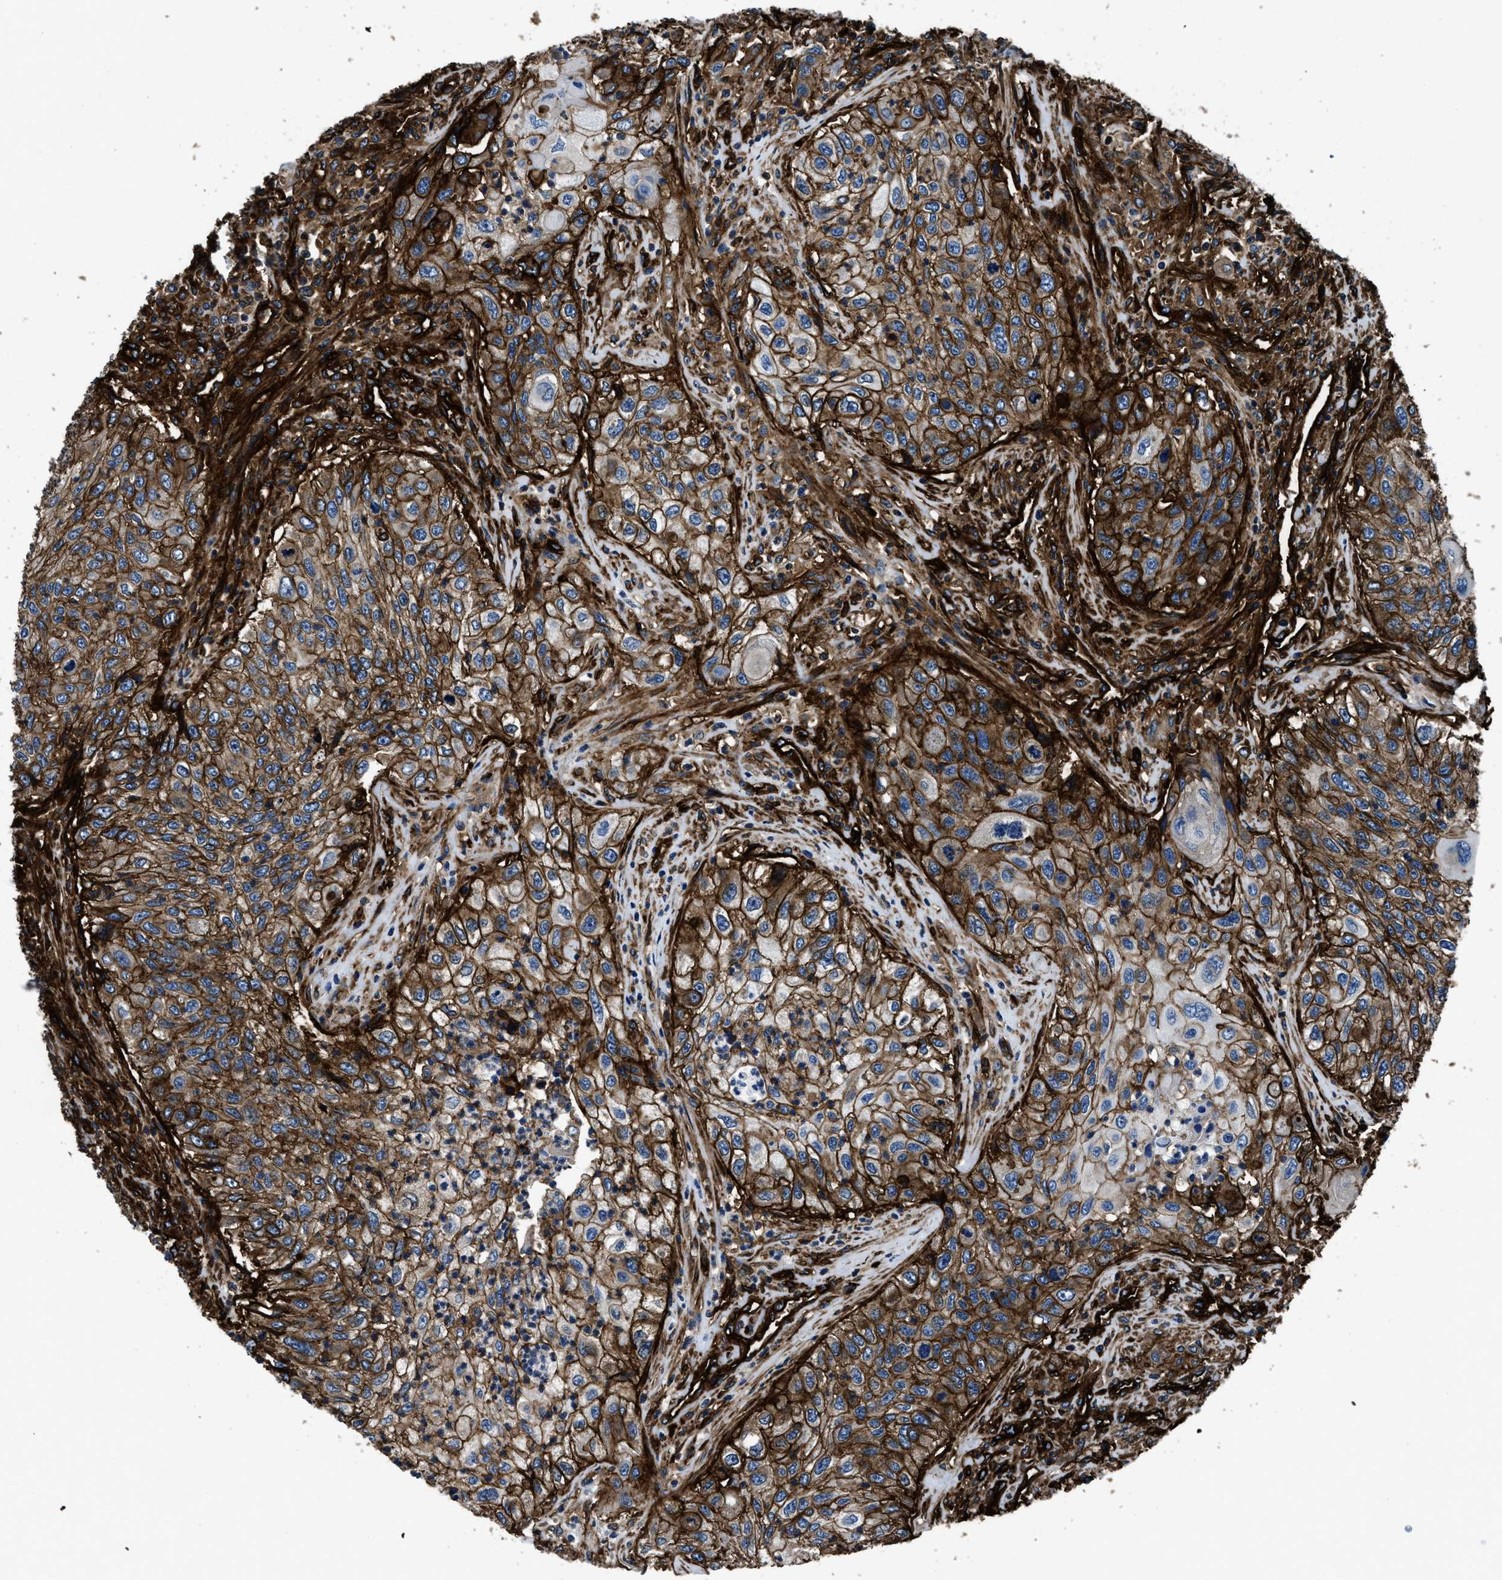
{"staining": {"intensity": "moderate", "quantity": ">75%", "location": "cytoplasmic/membranous"}, "tissue": "urothelial cancer", "cell_type": "Tumor cells", "image_type": "cancer", "snomed": [{"axis": "morphology", "description": "Urothelial carcinoma, High grade"}, {"axis": "topography", "description": "Urinary bladder"}], "caption": "An IHC micrograph of tumor tissue is shown. Protein staining in brown highlights moderate cytoplasmic/membranous positivity in urothelial carcinoma (high-grade) within tumor cells.", "gene": "CD276", "patient": {"sex": "female", "age": 60}}